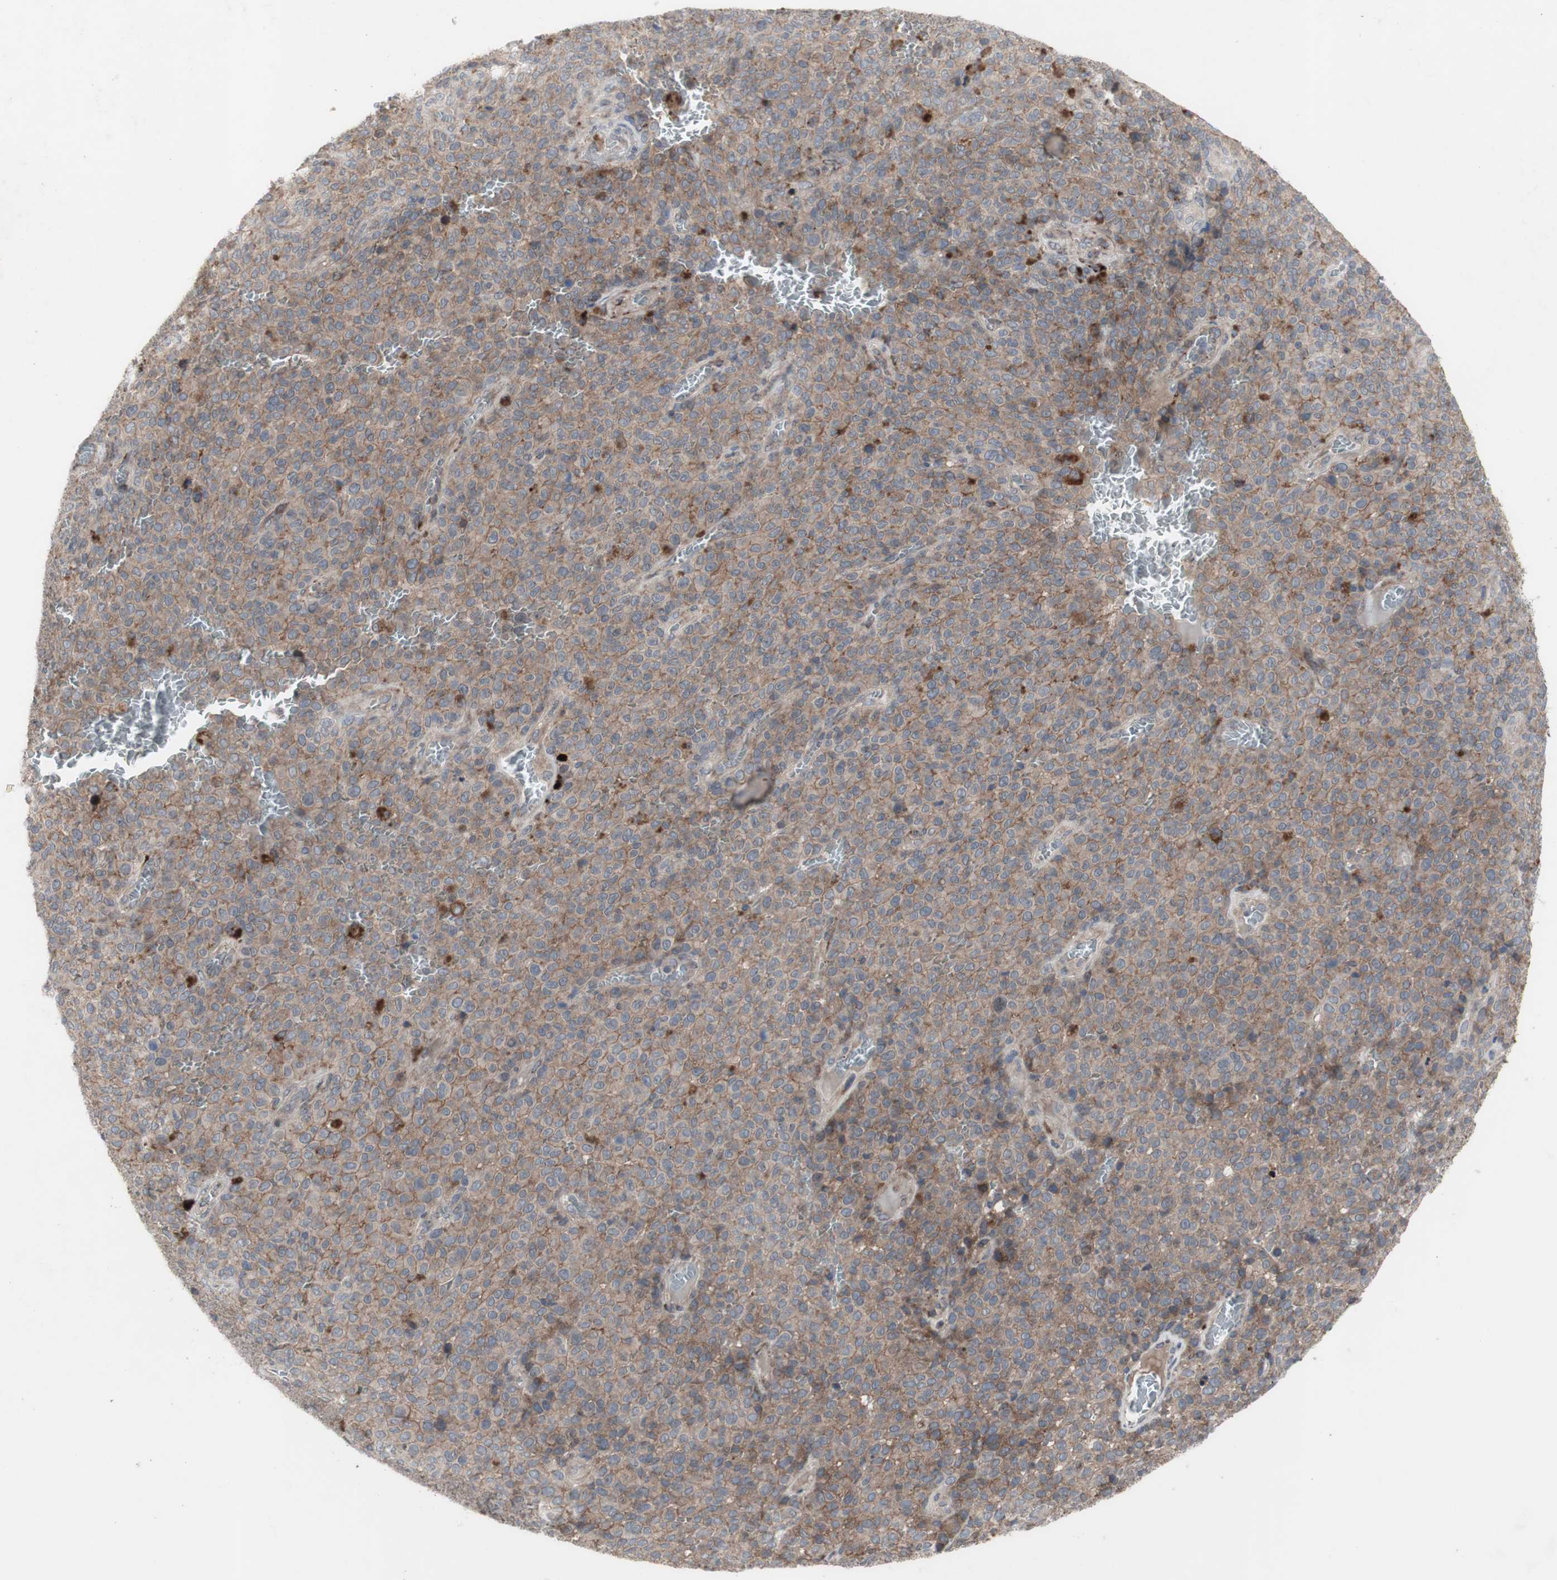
{"staining": {"intensity": "moderate", "quantity": ">75%", "location": "cytoplasmic/membranous"}, "tissue": "melanoma", "cell_type": "Tumor cells", "image_type": "cancer", "snomed": [{"axis": "morphology", "description": "Malignant melanoma, NOS"}, {"axis": "topography", "description": "Skin"}], "caption": "The micrograph demonstrates immunohistochemical staining of melanoma. There is moderate cytoplasmic/membranous positivity is appreciated in approximately >75% of tumor cells.", "gene": "OAZ1", "patient": {"sex": "female", "age": 82}}